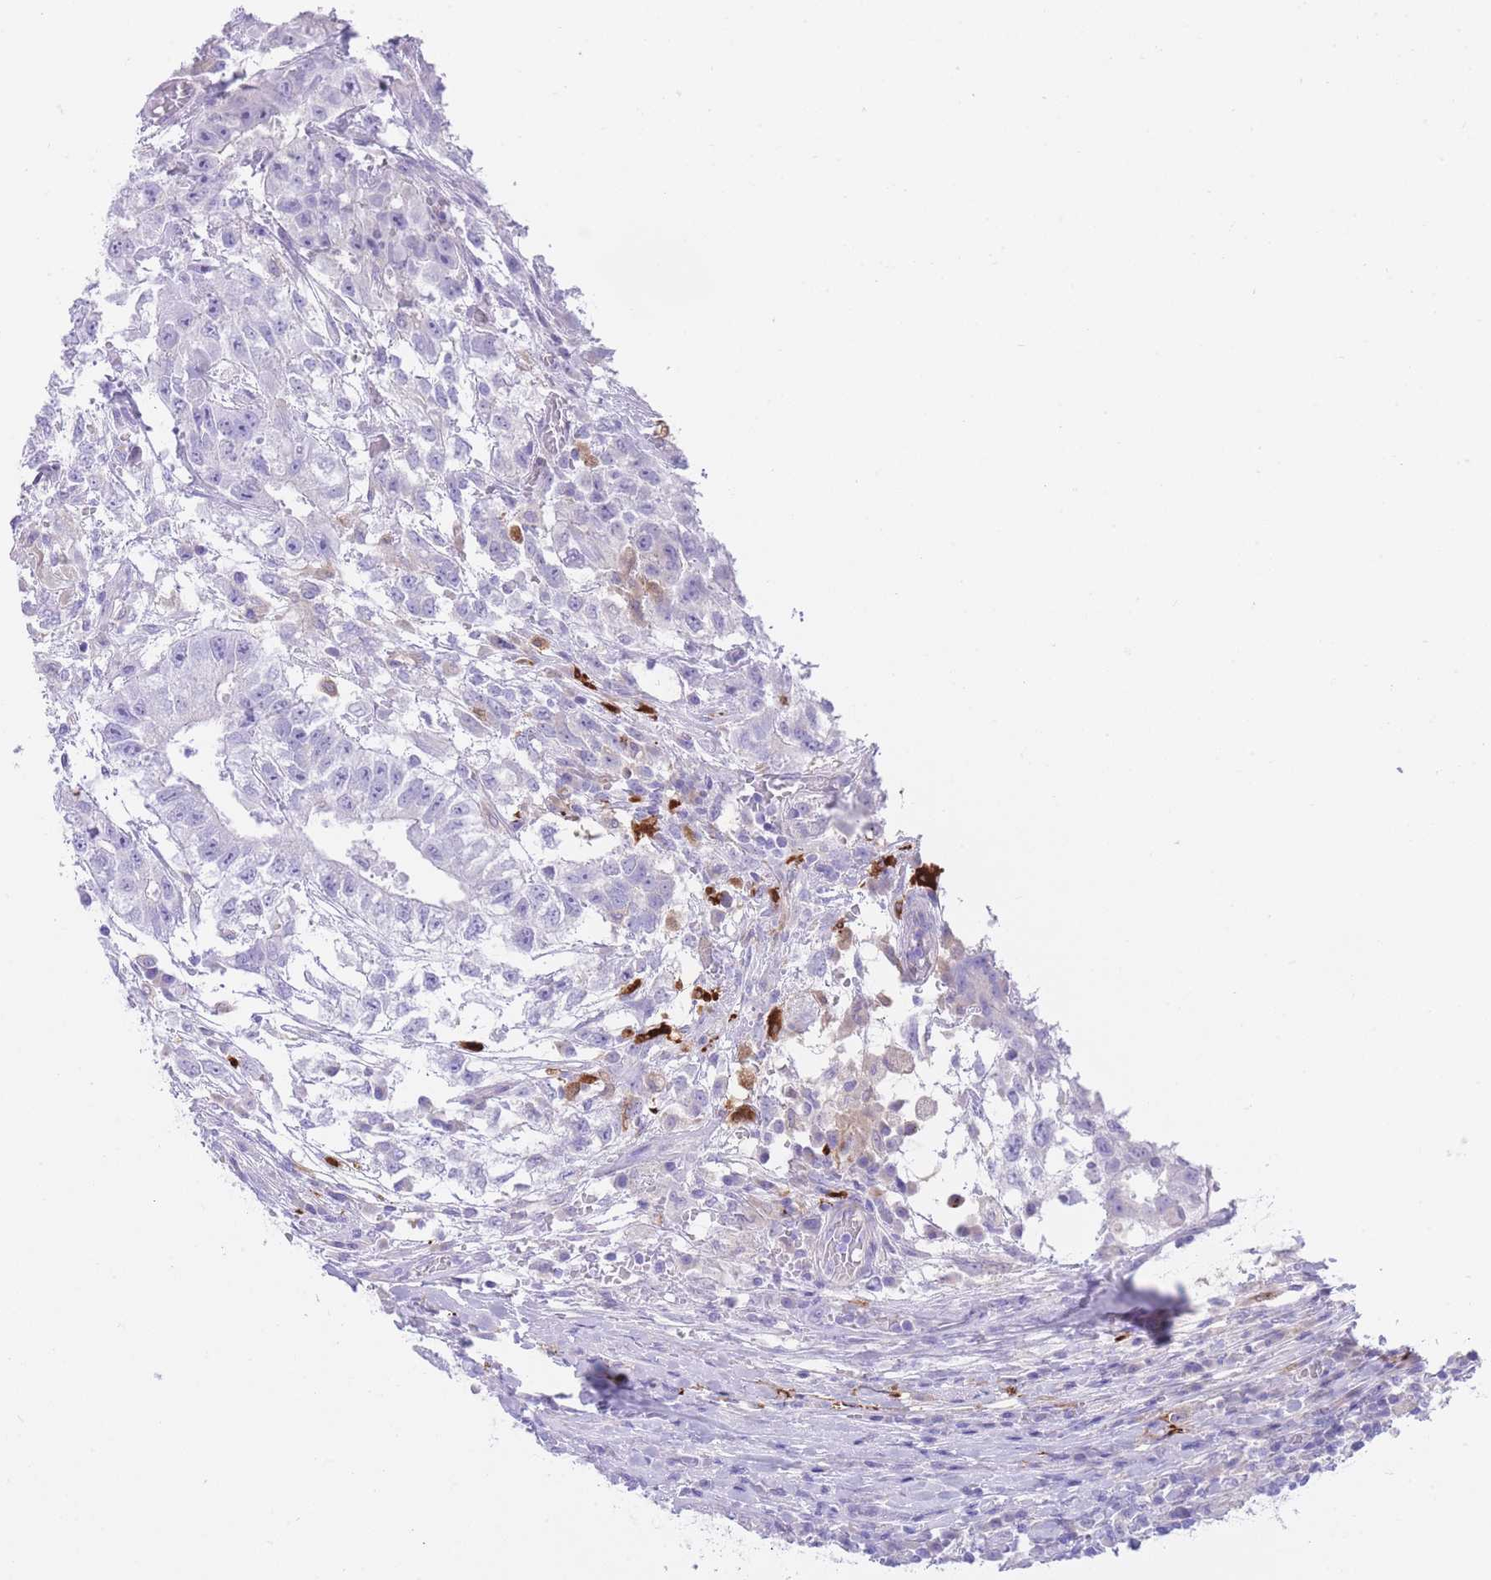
{"staining": {"intensity": "negative", "quantity": "none", "location": "none"}, "tissue": "testis cancer", "cell_type": "Tumor cells", "image_type": "cancer", "snomed": [{"axis": "morphology", "description": "Seminoma, NOS"}, {"axis": "morphology", "description": "Carcinoma, Embryonal, NOS"}, {"axis": "topography", "description": "Testis"}], "caption": "Immunohistochemistry micrograph of neoplastic tissue: testis embryonal carcinoma stained with DAB (3,3'-diaminobenzidine) exhibits no significant protein staining in tumor cells.", "gene": "QTRT1", "patient": {"sex": "male", "age": 41}}